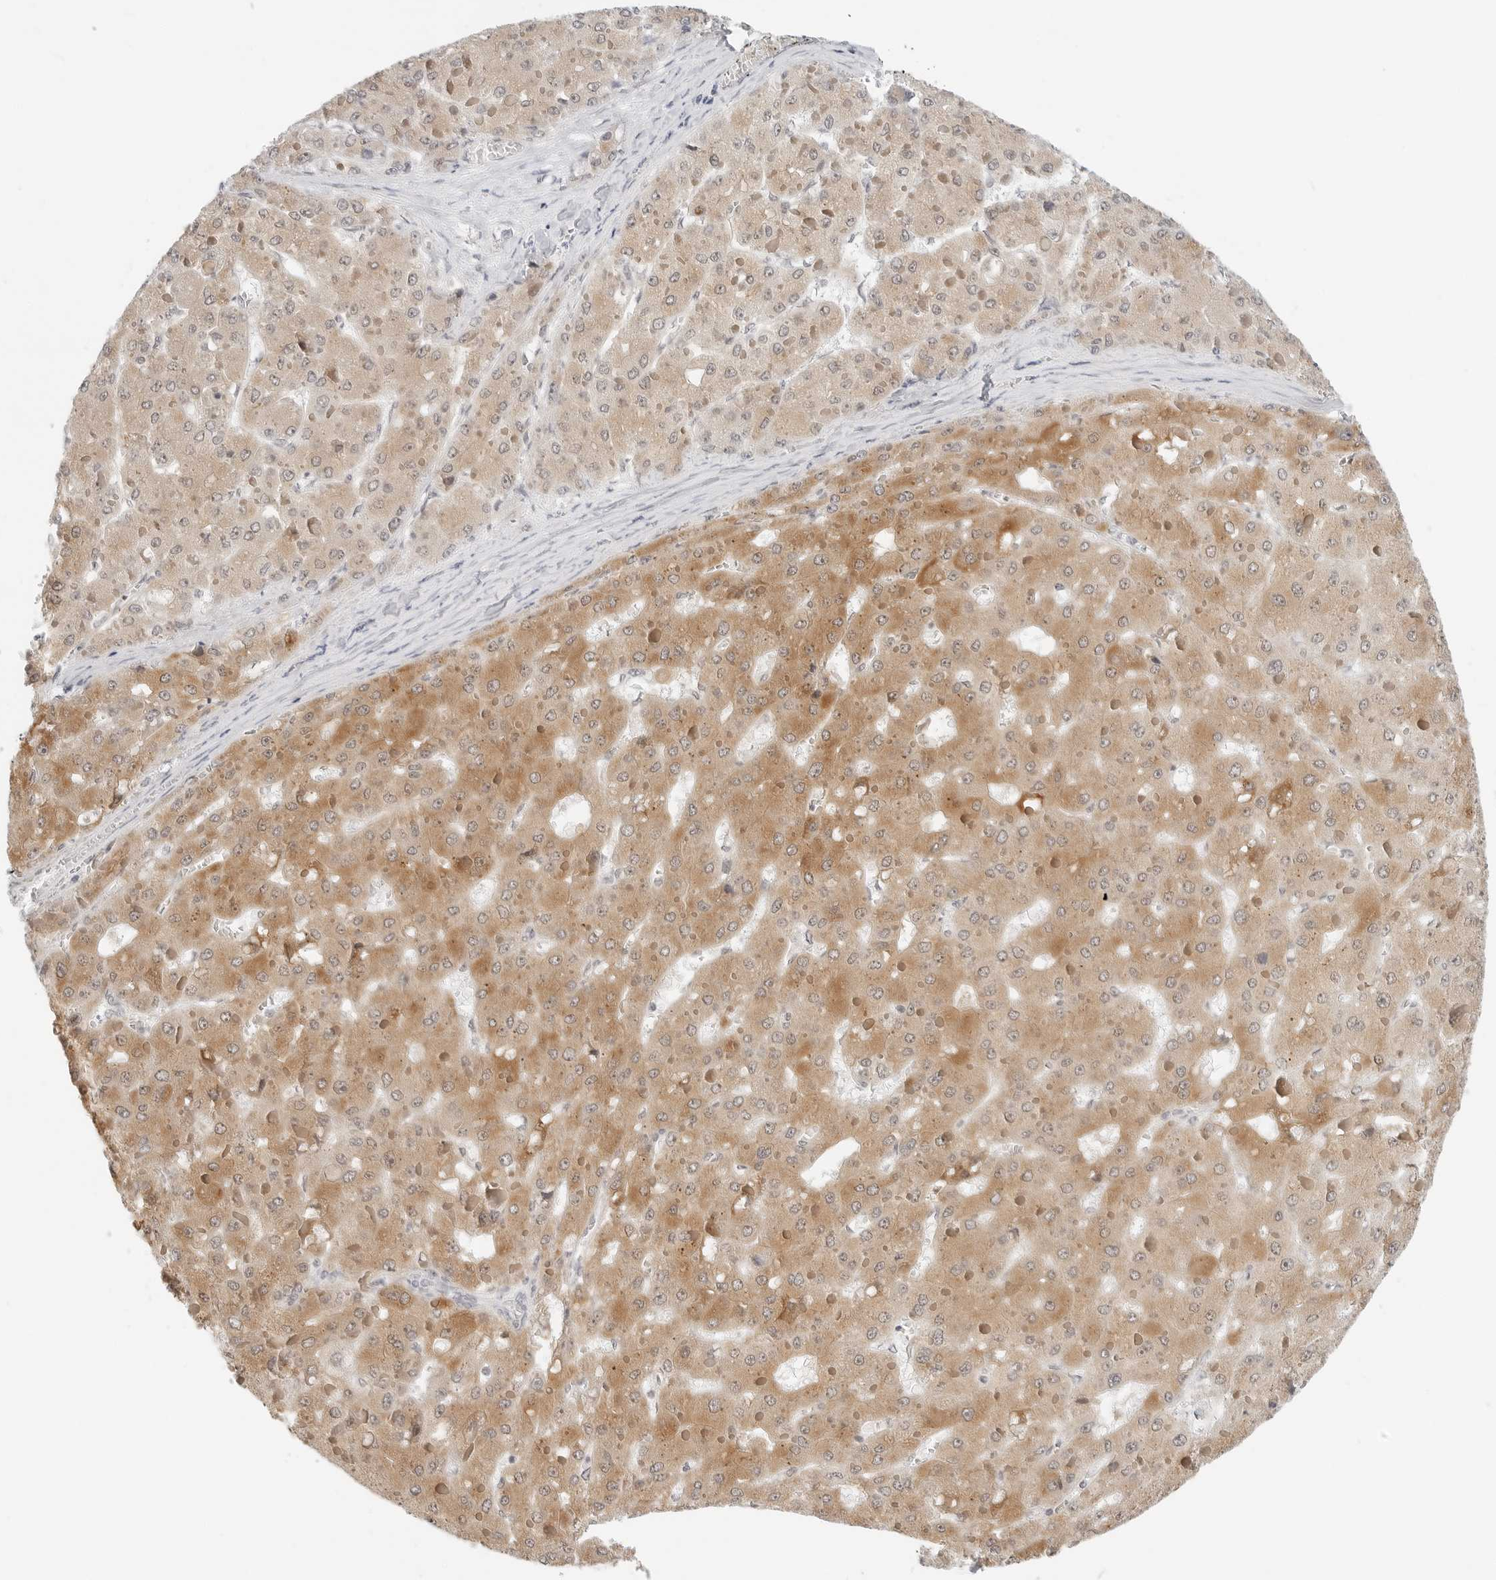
{"staining": {"intensity": "moderate", "quantity": ">75%", "location": "cytoplasmic/membranous"}, "tissue": "liver cancer", "cell_type": "Tumor cells", "image_type": "cancer", "snomed": [{"axis": "morphology", "description": "Carcinoma, Hepatocellular, NOS"}, {"axis": "topography", "description": "Liver"}], "caption": "This micrograph exhibits immunohistochemistry (IHC) staining of human liver cancer (hepatocellular carcinoma), with medium moderate cytoplasmic/membranous positivity in about >75% of tumor cells.", "gene": "TSEN2", "patient": {"sex": "female", "age": 73}}